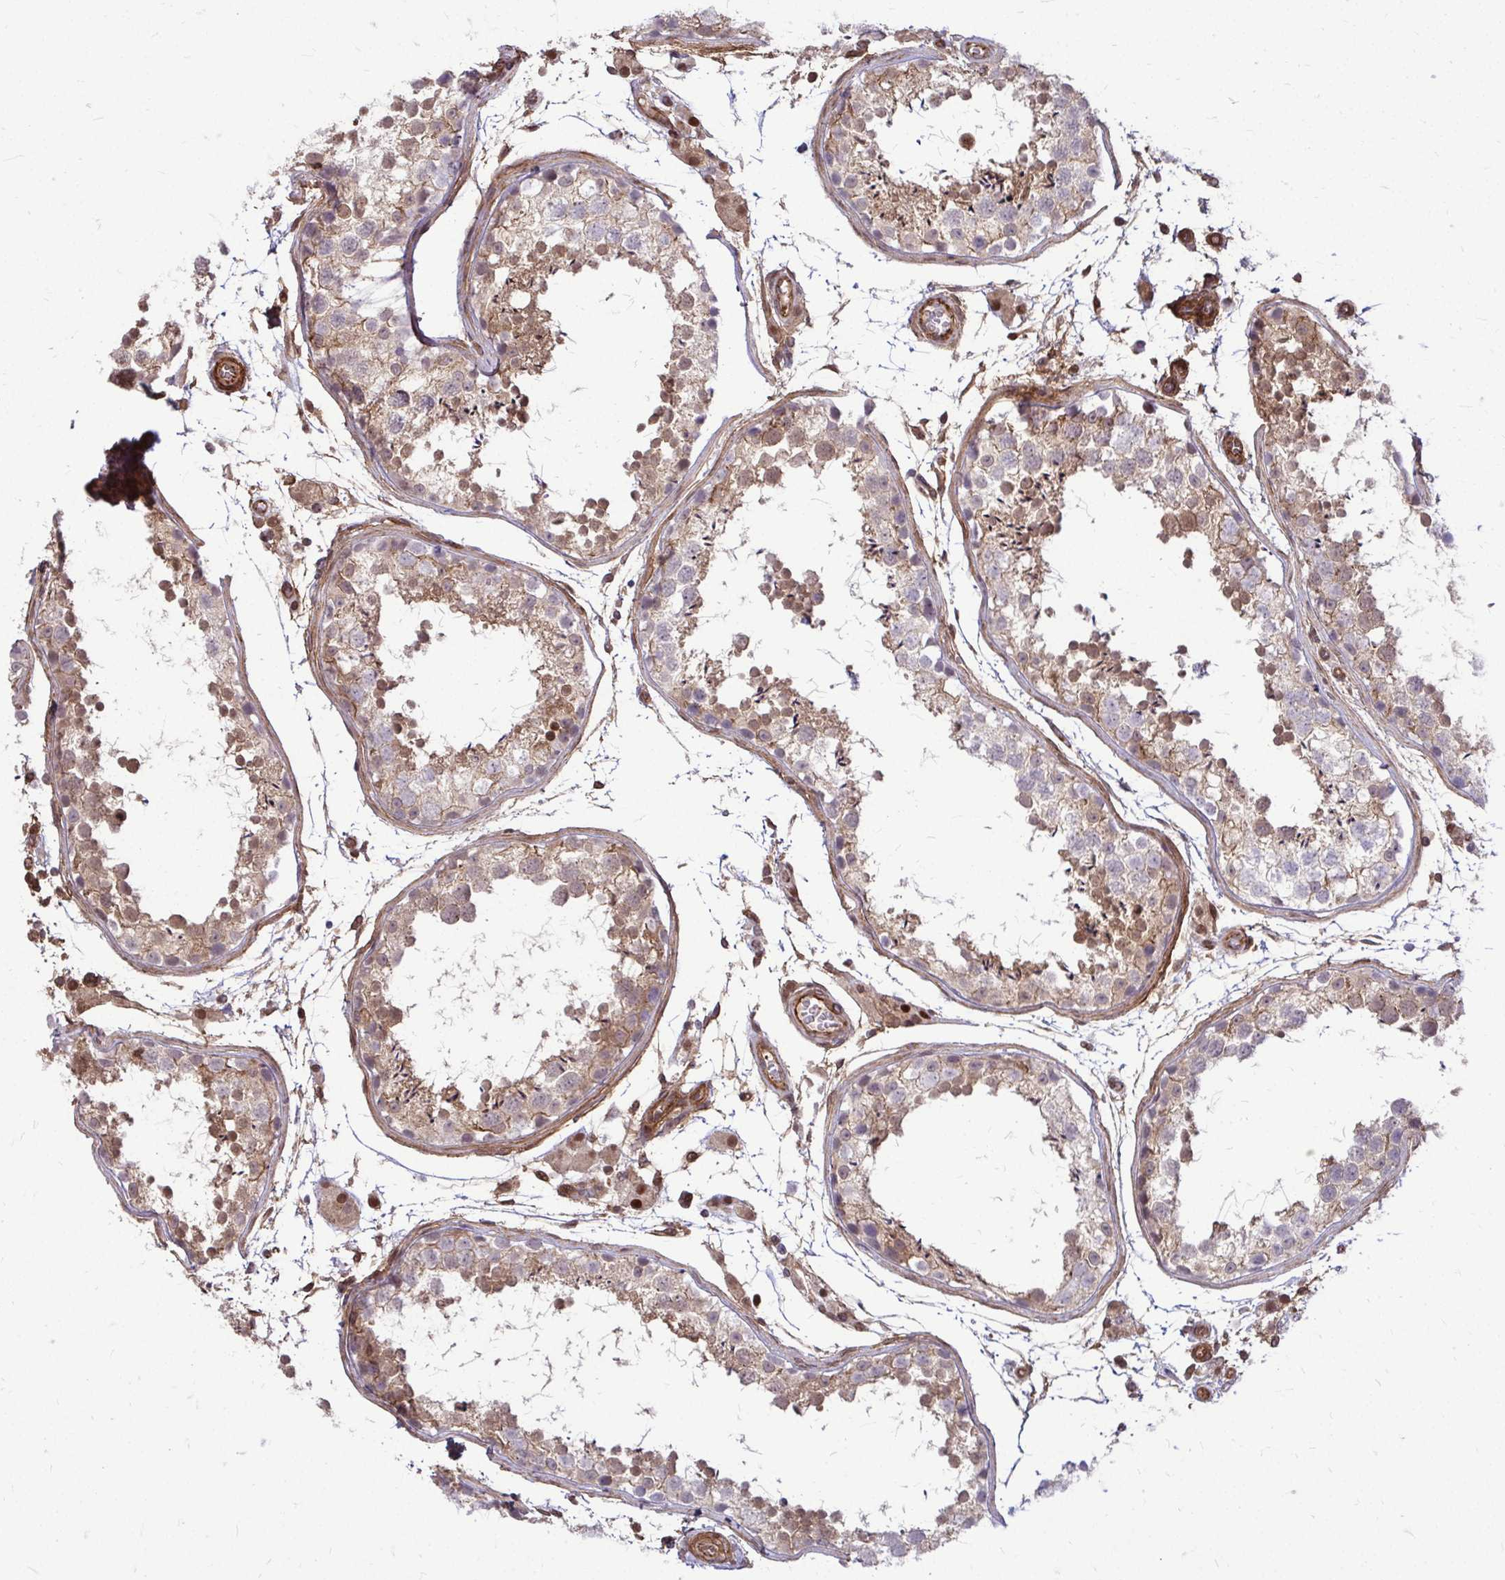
{"staining": {"intensity": "moderate", "quantity": "25%-75%", "location": "cytoplasmic/membranous,nuclear"}, "tissue": "testis", "cell_type": "Cells in seminiferous ducts", "image_type": "normal", "snomed": [{"axis": "morphology", "description": "Normal tissue, NOS"}, {"axis": "topography", "description": "Testis"}], "caption": "A micrograph of human testis stained for a protein exhibits moderate cytoplasmic/membranous,nuclear brown staining in cells in seminiferous ducts. Immunohistochemistry (ihc) stains the protein of interest in brown and the nuclei are stained blue.", "gene": "TRIP6", "patient": {"sex": "male", "age": 29}}